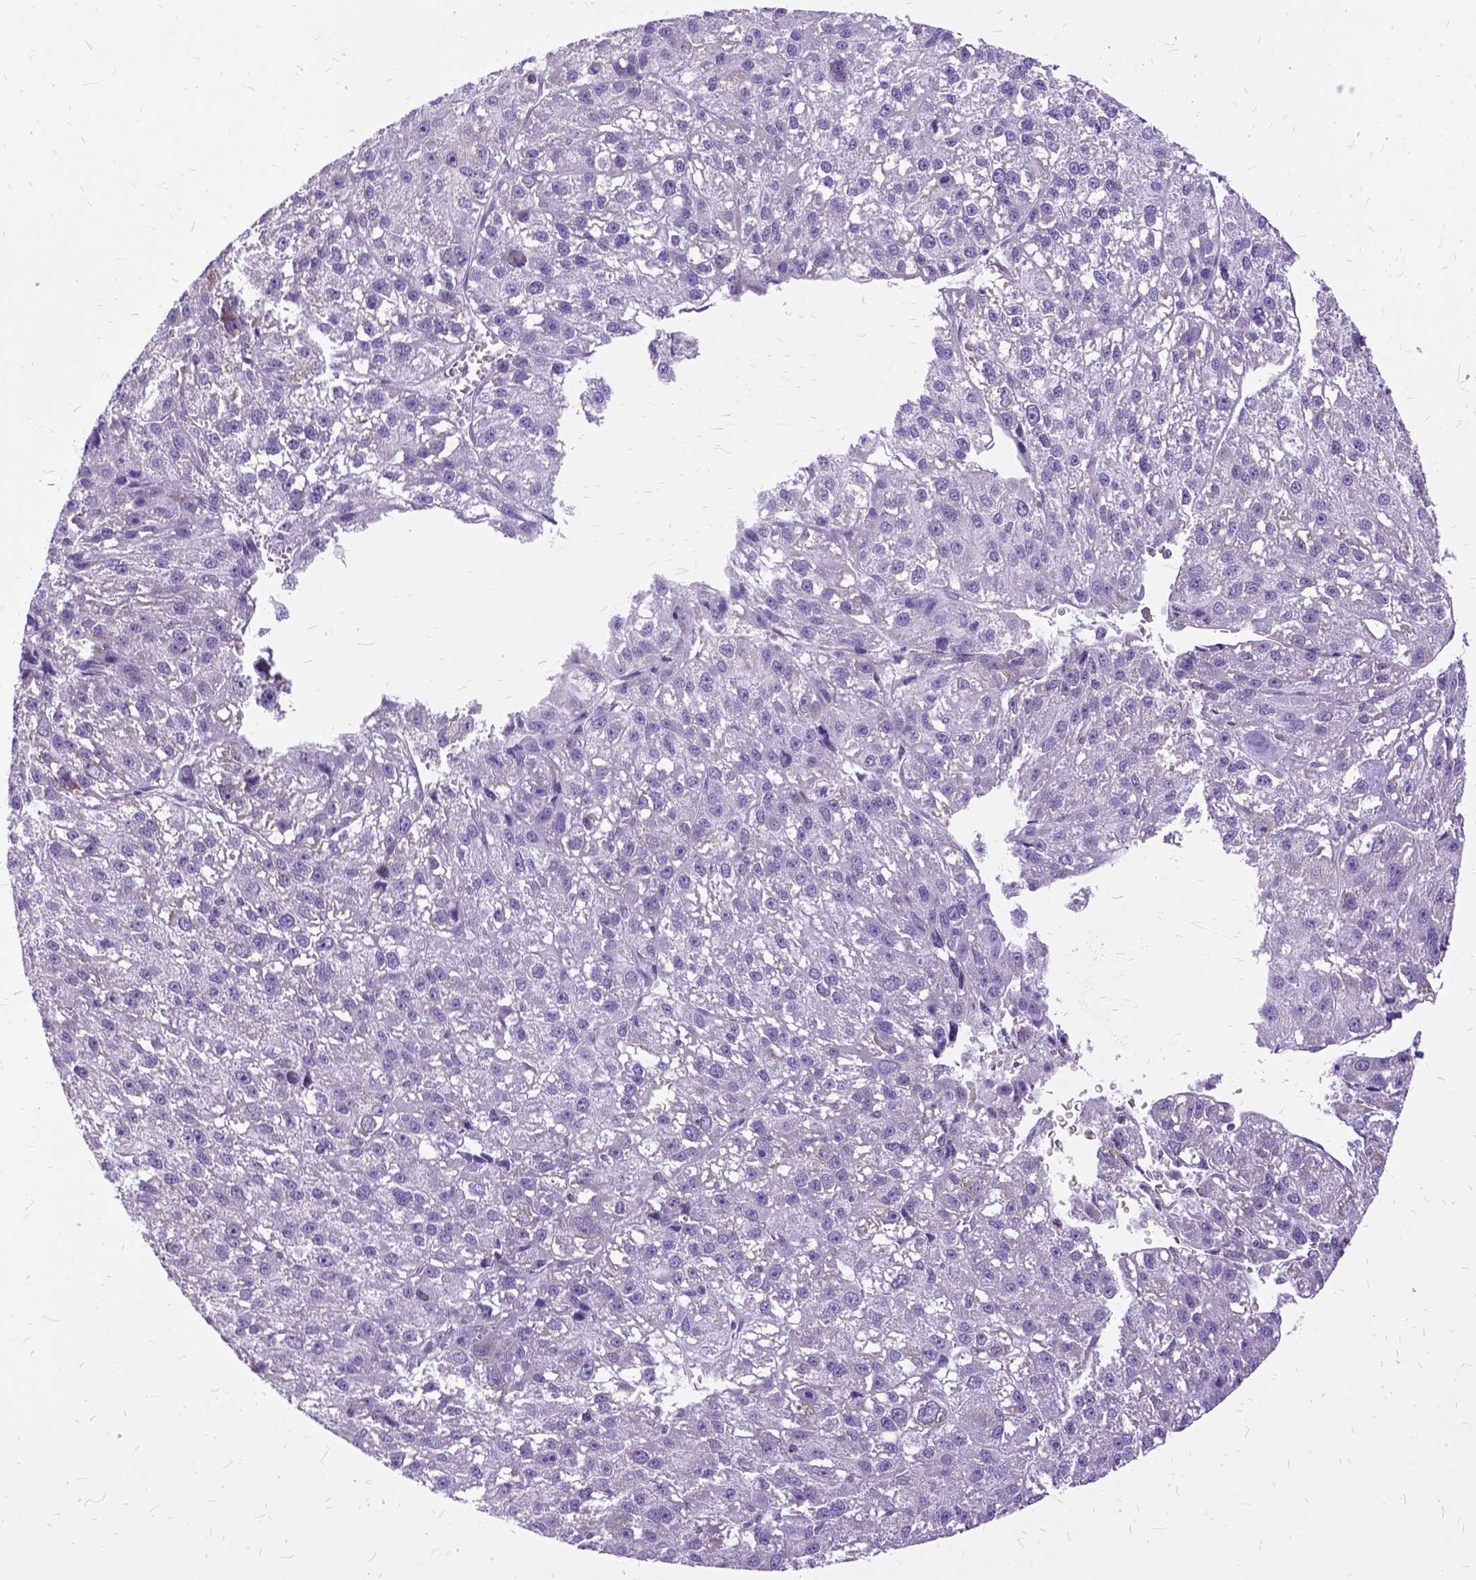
{"staining": {"intensity": "negative", "quantity": "none", "location": "none"}, "tissue": "liver cancer", "cell_type": "Tumor cells", "image_type": "cancer", "snomed": [{"axis": "morphology", "description": "Carcinoma, Hepatocellular, NOS"}, {"axis": "topography", "description": "Liver"}], "caption": "A photomicrograph of liver hepatocellular carcinoma stained for a protein demonstrates no brown staining in tumor cells.", "gene": "OXCT1", "patient": {"sex": "female", "age": 70}}